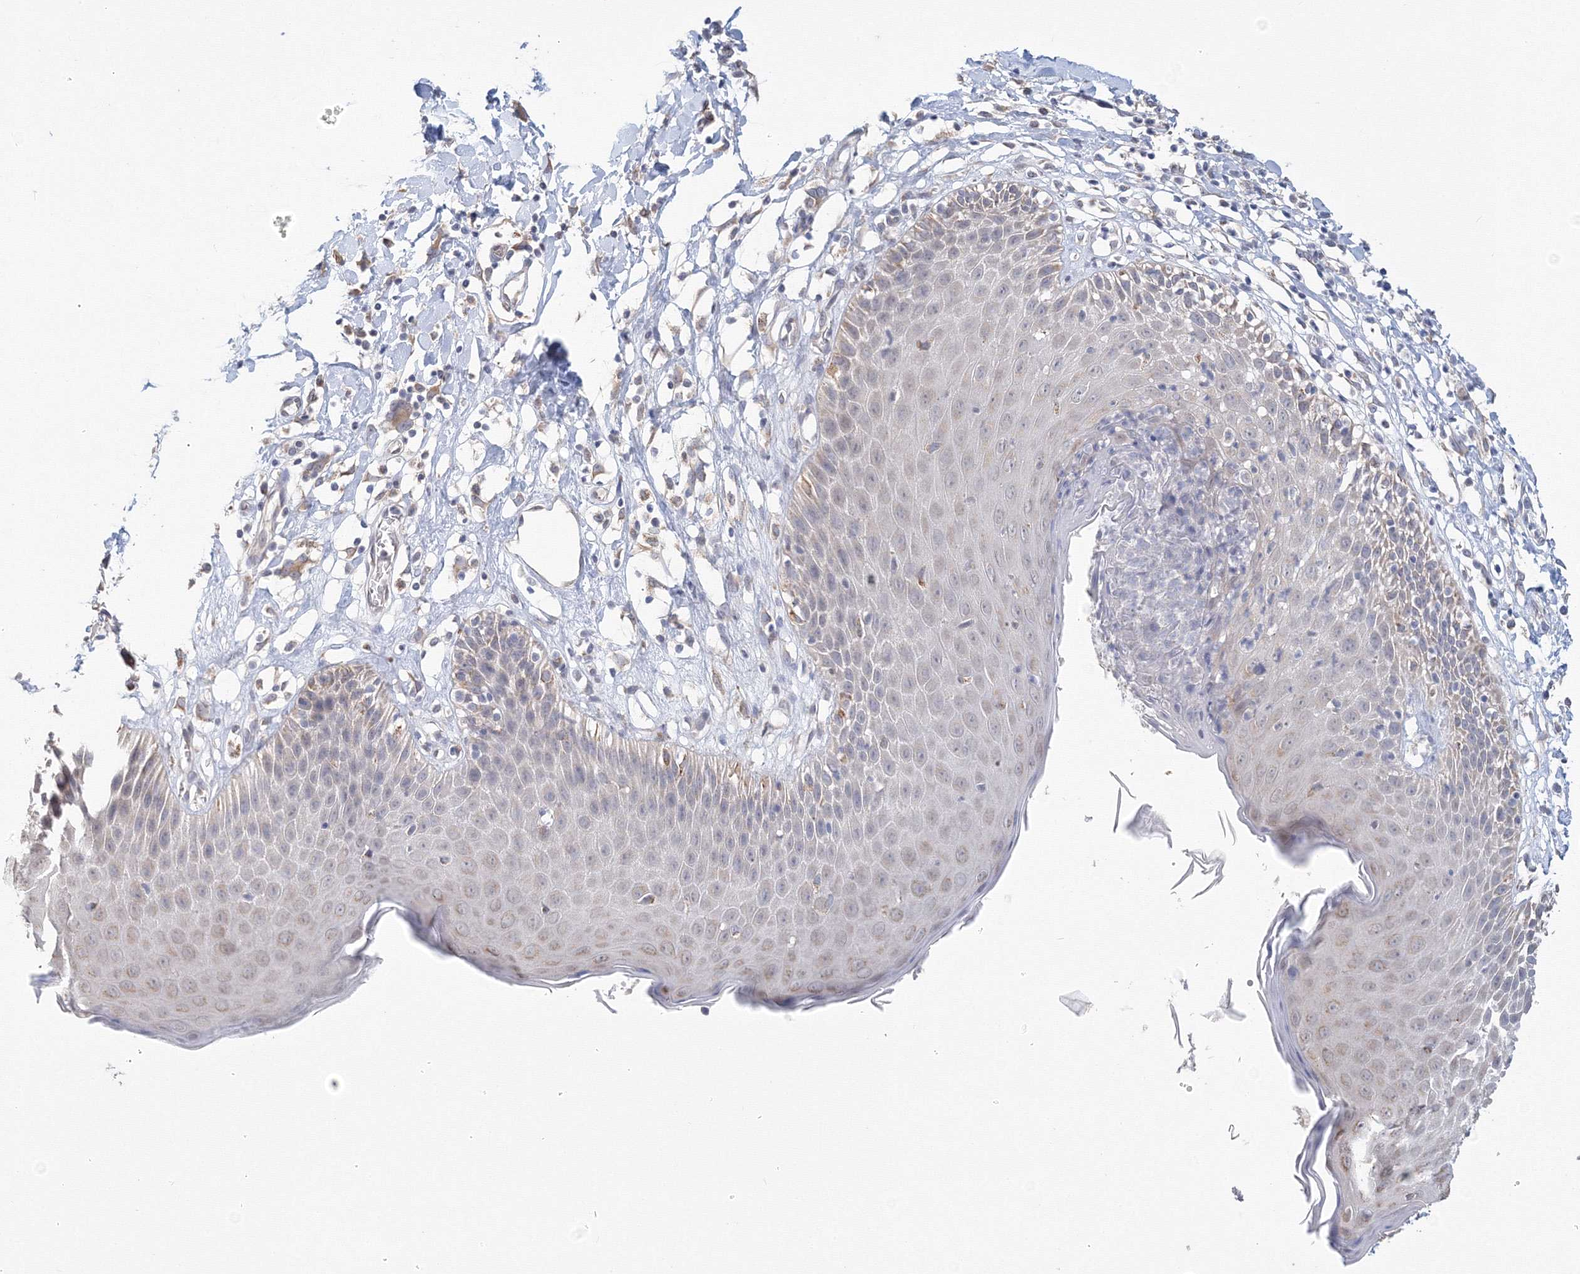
{"staining": {"intensity": "moderate", "quantity": "<25%", "location": "cytoplasmic/membranous"}, "tissue": "skin", "cell_type": "Epidermal cells", "image_type": "normal", "snomed": [{"axis": "morphology", "description": "Normal tissue, NOS"}, {"axis": "topography", "description": "Vulva"}], "caption": "Moderate cytoplasmic/membranous positivity is identified in approximately <25% of epidermal cells in unremarkable skin.", "gene": "DHRS12", "patient": {"sex": "female", "age": 68}}